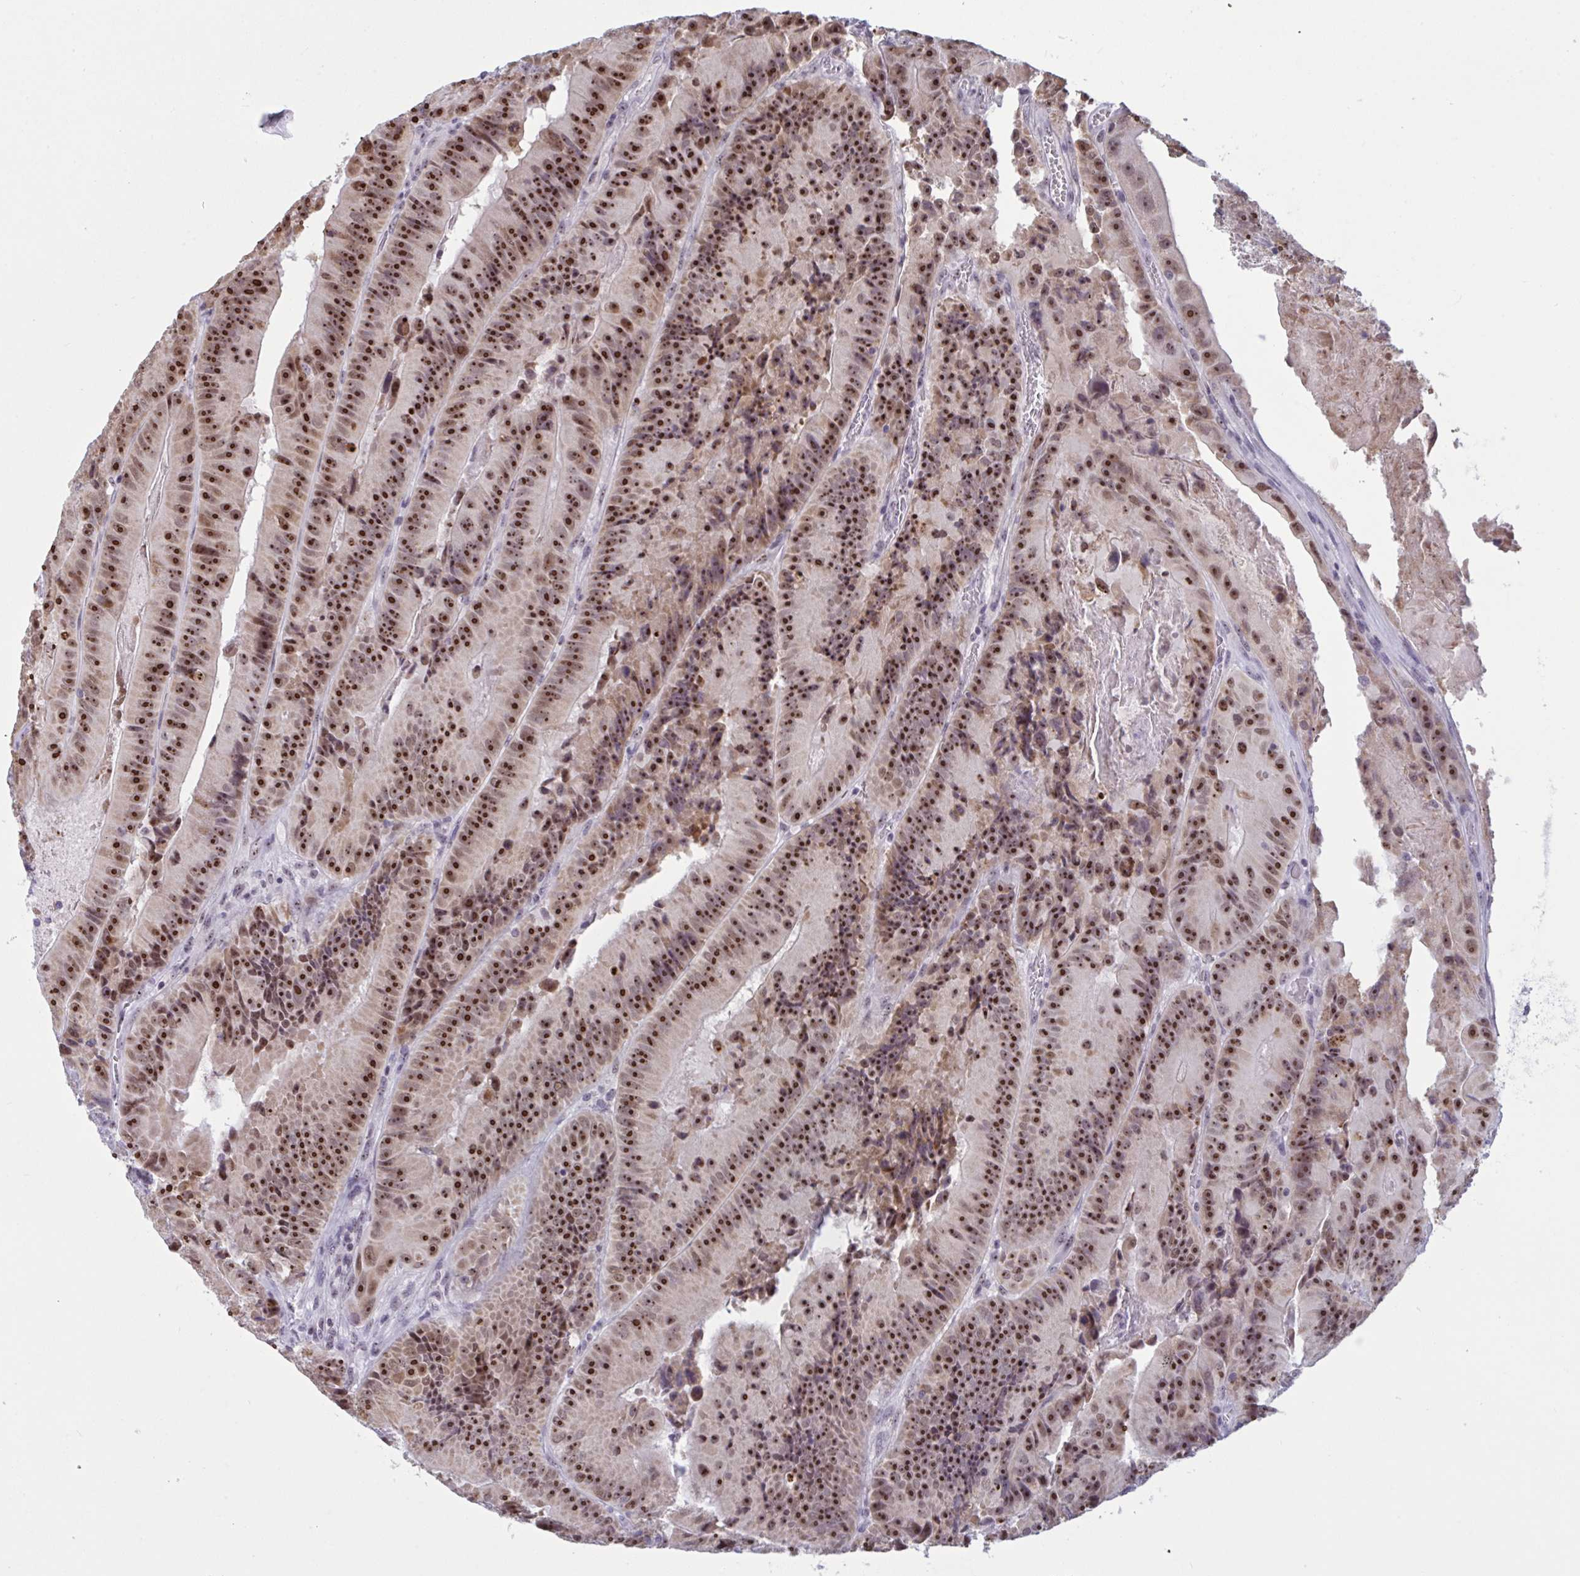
{"staining": {"intensity": "strong", "quantity": ">75%", "location": "nuclear"}, "tissue": "colorectal cancer", "cell_type": "Tumor cells", "image_type": "cancer", "snomed": [{"axis": "morphology", "description": "Adenocarcinoma, NOS"}, {"axis": "topography", "description": "Colon"}], "caption": "Colorectal adenocarcinoma stained with immunohistochemistry exhibits strong nuclear staining in about >75% of tumor cells.", "gene": "TGM6", "patient": {"sex": "female", "age": 86}}